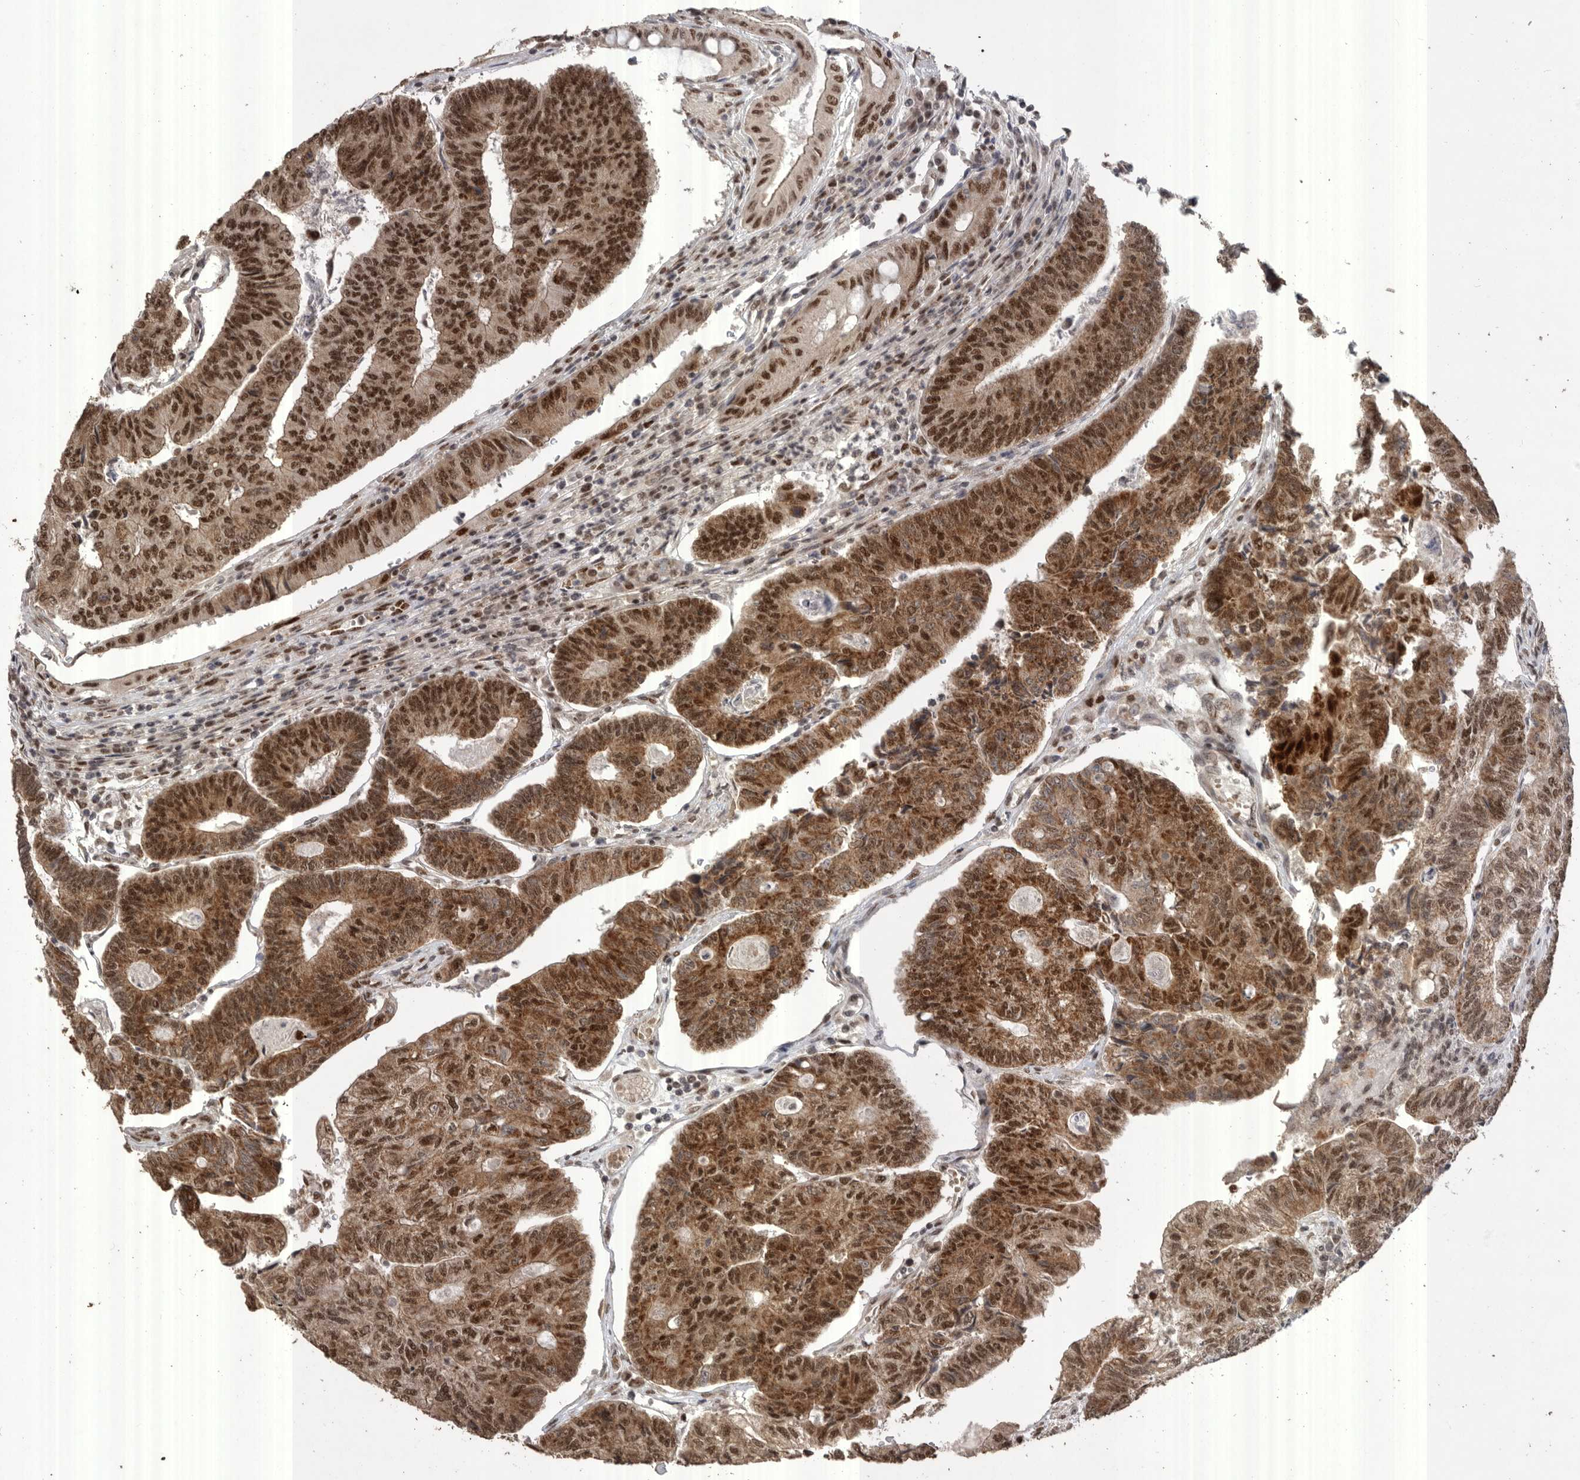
{"staining": {"intensity": "strong", "quantity": ">75%", "location": "cytoplasmic/membranous,nuclear"}, "tissue": "colorectal cancer", "cell_type": "Tumor cells", "image_type": "cancer", "snomed": [{"axis": "morphology", "description": "Adenocarcinoma, NOS"}, {"axis": "topography", "description": "Colon"}], "caption": "Tumor cells reveal high levels of strong cytoplasmic/membranous and nuclear positivity in about >75% of cells in human colorectal adenocarcinoma. Nuclei are stained in blue.", "gene": "PPP1R10", "patient": {"sex": "female", "age": 67}}